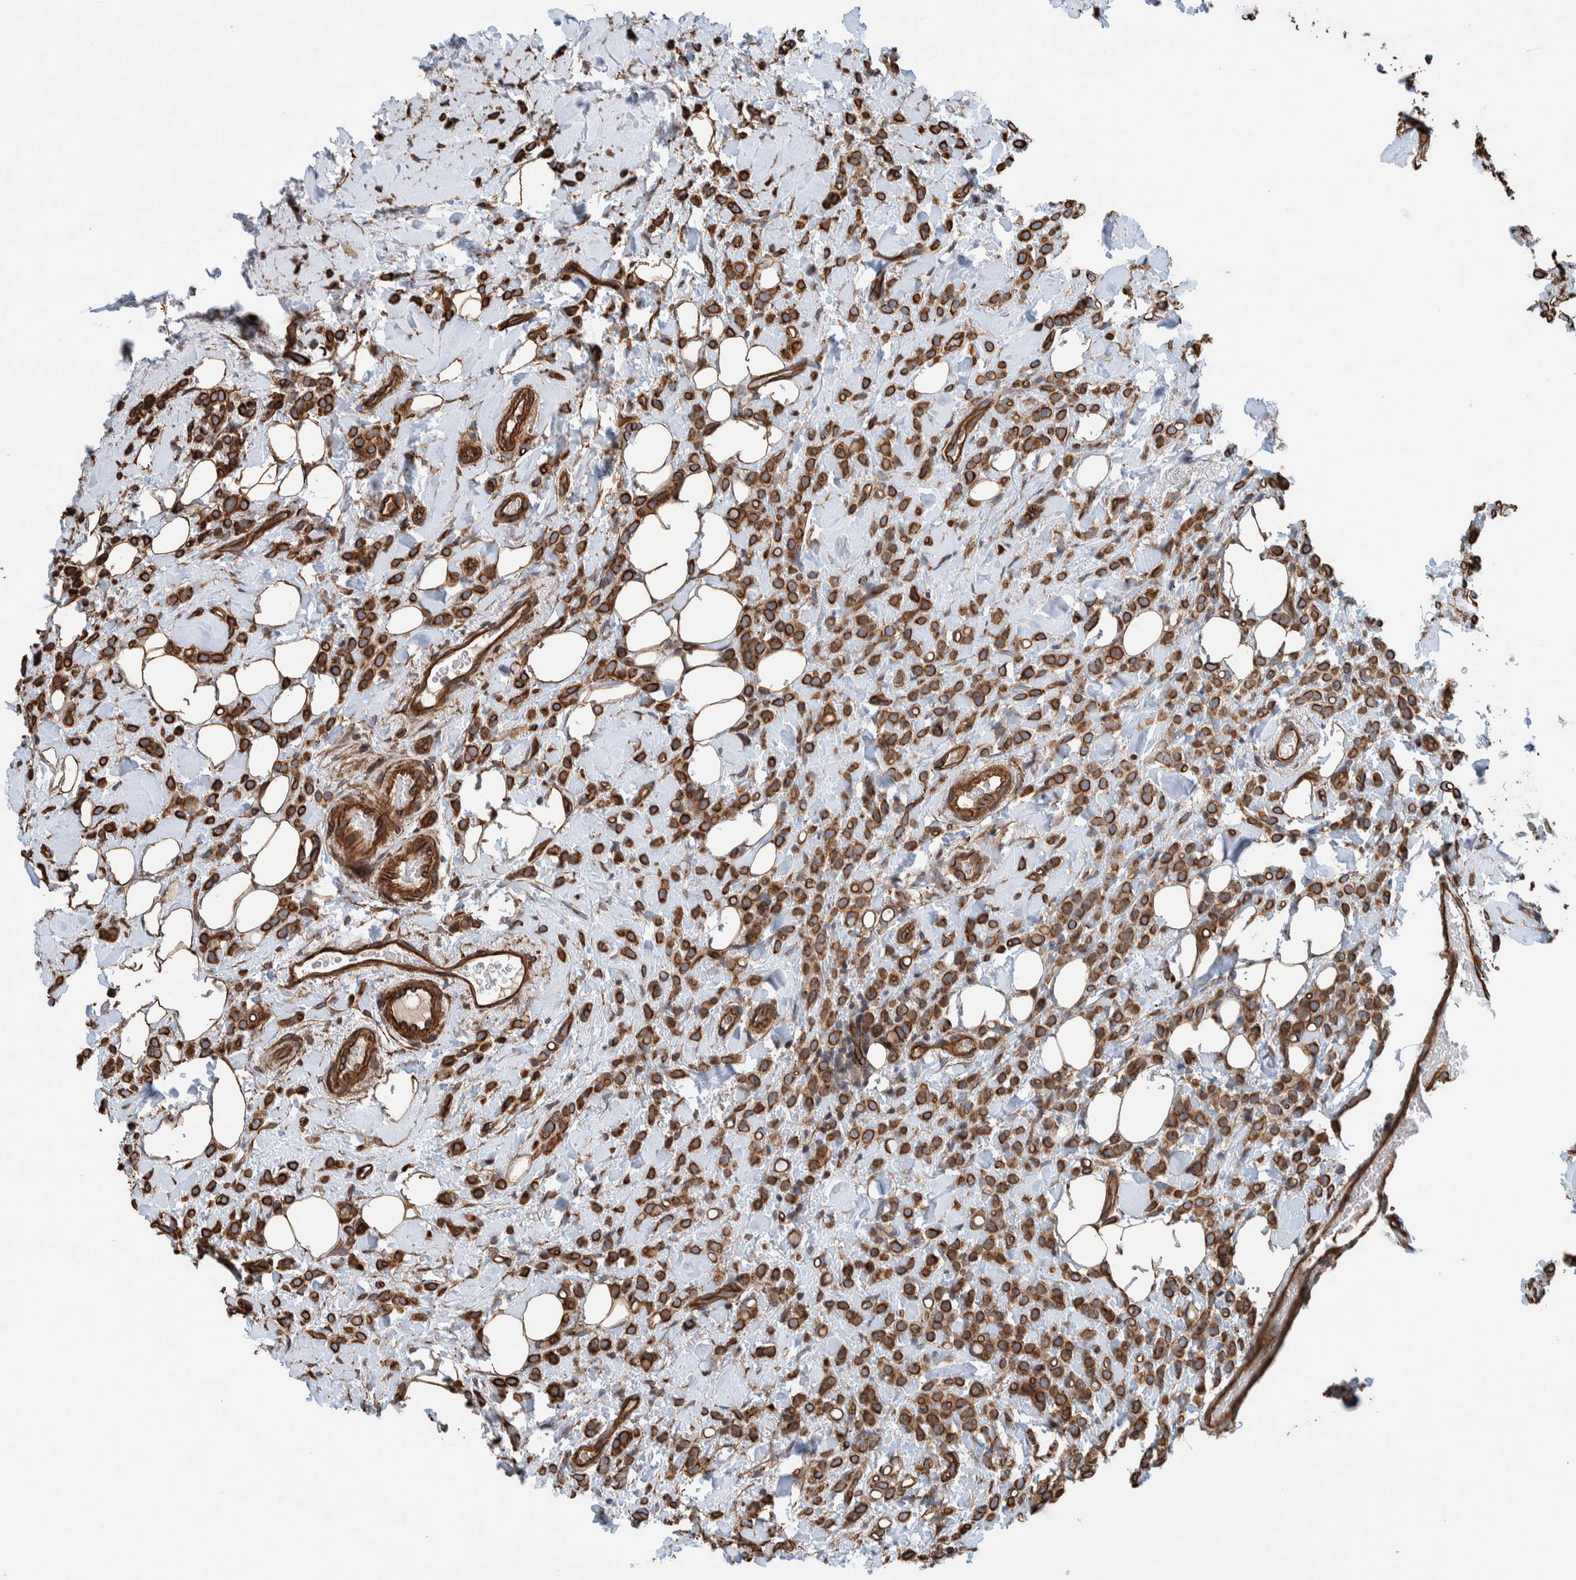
{"staining": {"intensity": "strong", "quantity": ">75%", "location": "cytoplasmic/membranous"}, "tissue": "breast cancer", "cell_type": "Tumor cells", "image_type": "cancer", "snomed": [{"axis": "morphology", "description": "Normal tissue, NOS"}, {"axis": "morphology", "description": "Lobular carcinoma"}, {"axis": "topography", "description": "Breast"}], "caption": "The immunohistochemical stain highlights strong cytoplasmic/membranous positivity in tumor cells of breast cancer (lobular carcinoma) tissue.", "gene": "PKD1L1", "patient": {"sex": "female", "age": 50}}